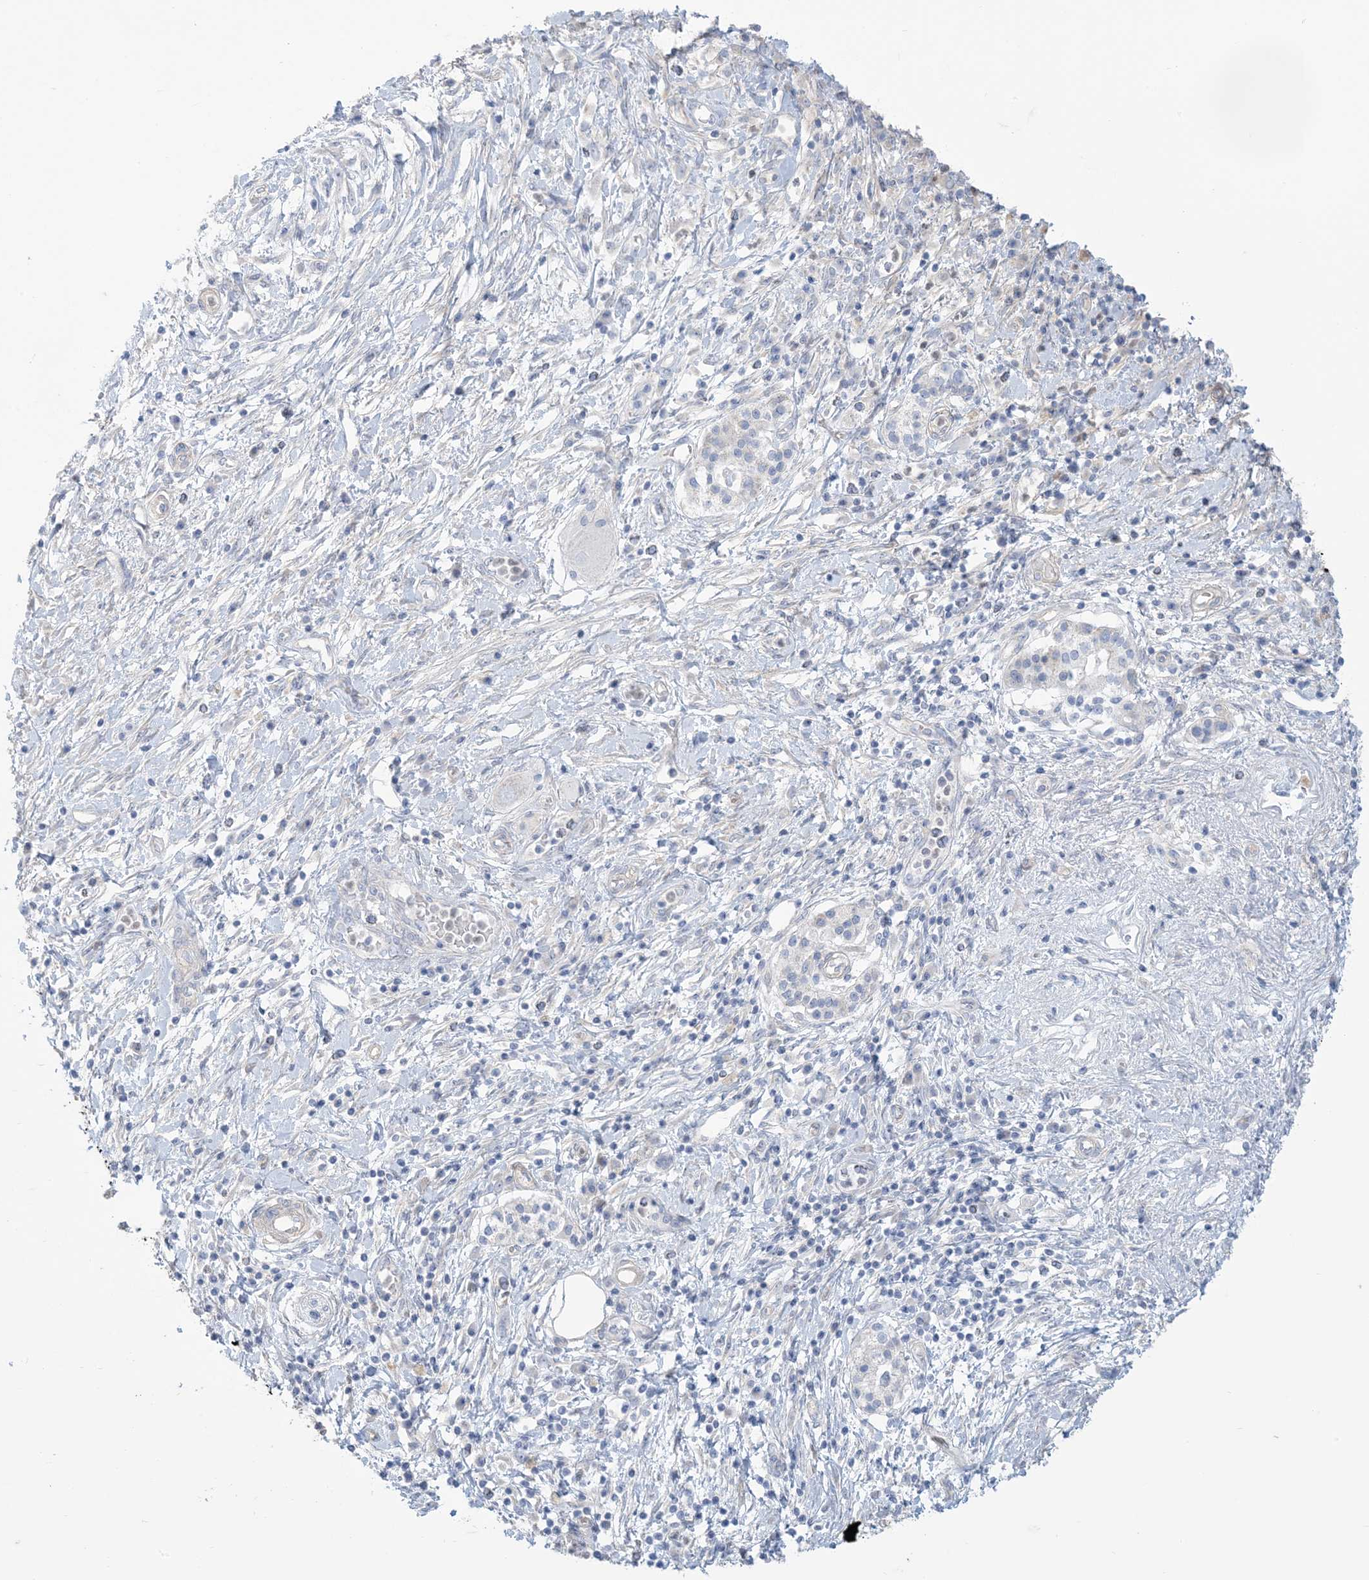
{"staining": {"intensity": "negative", "quantity": "none", "location": "none"}, "tissue": "pancreatic cancer", "cell_type": "Tumor cells", "image_type": "cancer", "snomed": [{"axis": "morphology", "description": "Adenocarcinoma, NOS"}, {"axis": "topography", "description": "Pancreas"}], "caption": "This is an immunohistochemistry photomicrograph of human adenocarcinoma (pancreatic). There is no staining in tumor cells.", "gene": "MTHFD2L", "patient": {"sex": "female", "age": 56}}